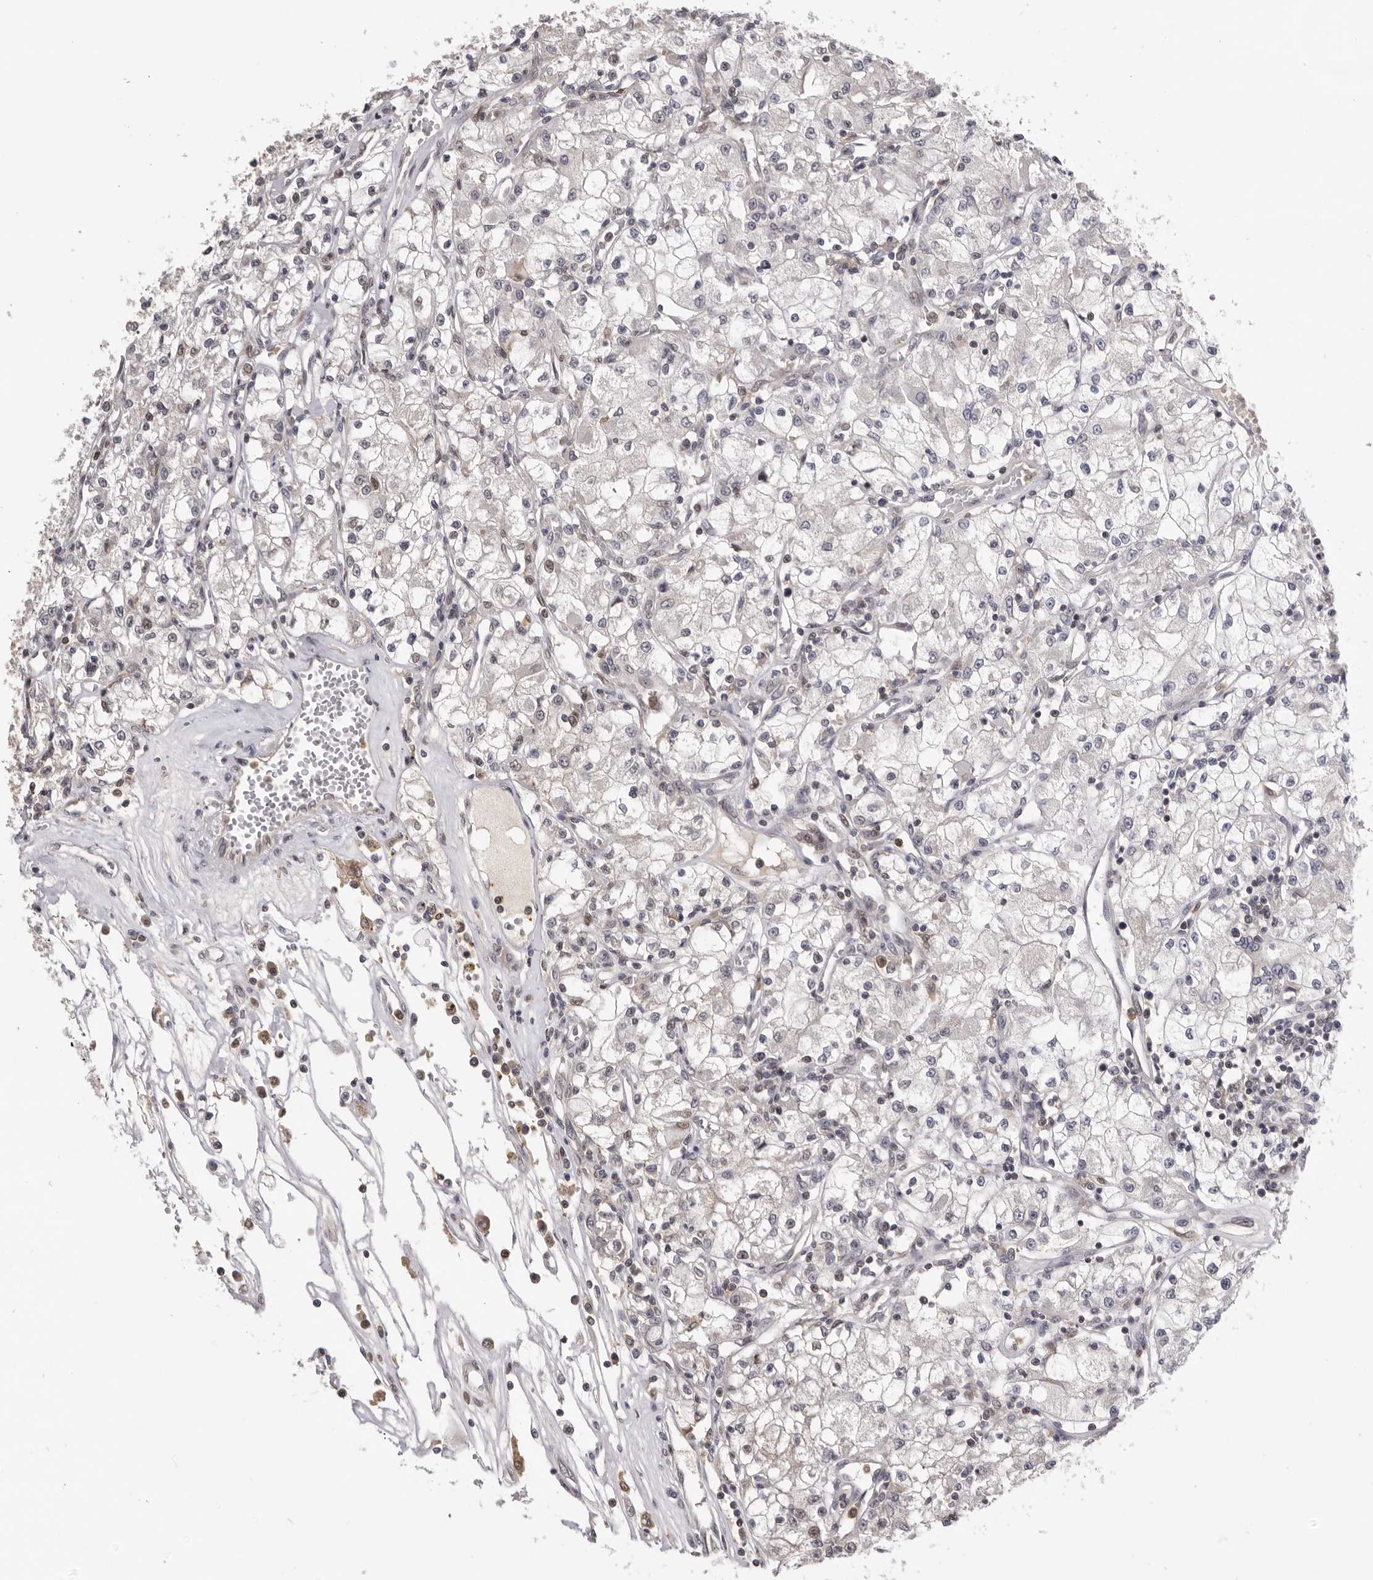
{"staining": {"intensity": "negative", "quantity": "none", "location": "none"}, "tissue": "renal cancer", "cell_type": "Tumor cells", "image_type": "cancer", "snomed": [{"axis": "morphology", "description": "Adenocarcinoma, NOS"}, {"axis": "topography", "description": "Kidney"}], "caption": "DAB (3,3'-diaminobenzidine) immunohistochemical staining of human renal cancer demonstrates no significant positivity in tumor cells.", "gene": "KIF2B", "patient": {"sex": "female", "age": 59}}